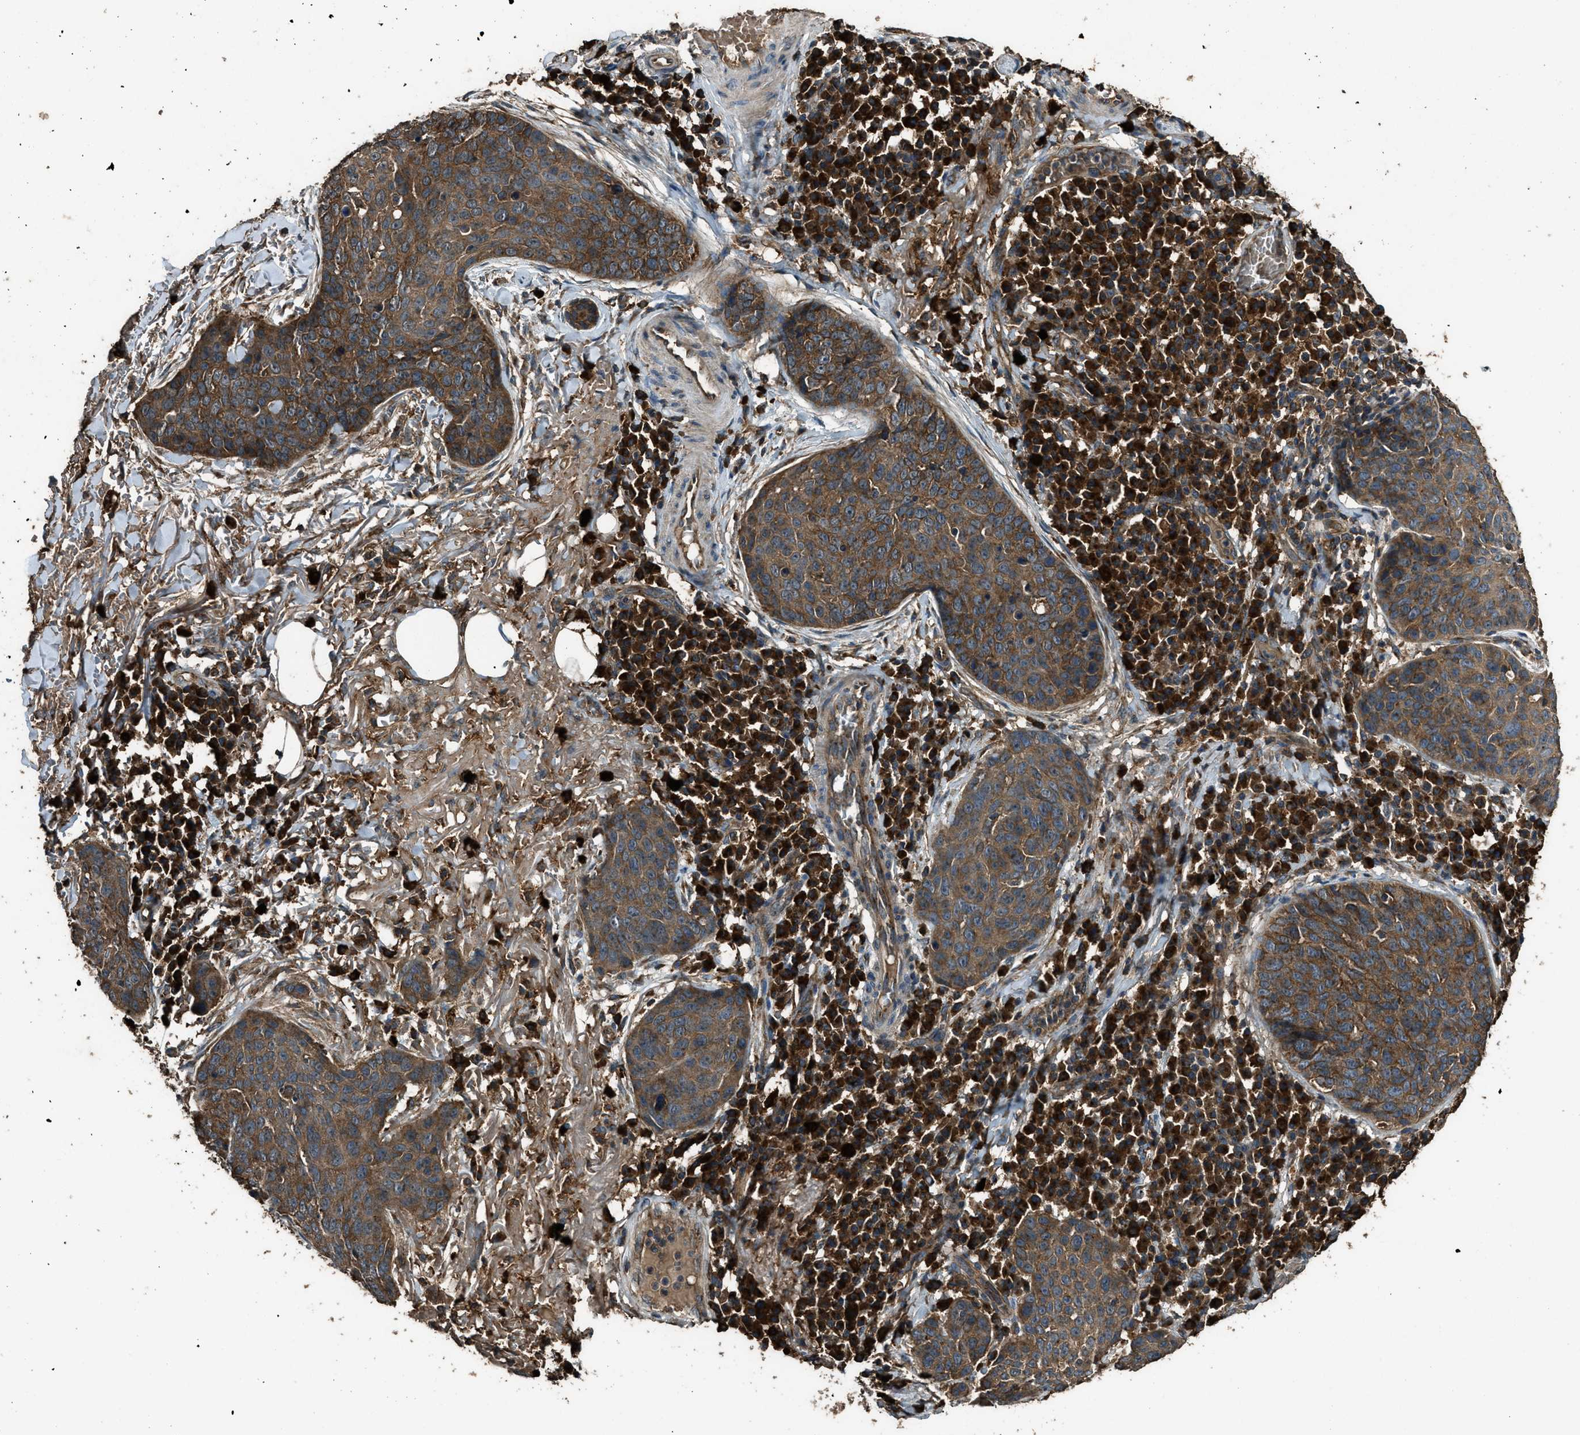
{"staining": {"intensity": "moderate", "quantity": ">75%", "location": "cytoplasmic/membranous"}, "tissue": "skin cancer", "cell_type": "Tumor cells", "image_type": "cancer", "snomed": [{"axis": "morphology", "description": "Squamous cell carcinoma in situ, NOS"}, {"axis": "morphology", "description": "Squamous cell carcinoma, NOS"}, {"axis": "topography", "description": "Skin"}], "caption": "Human skin squamous cell carcinoma stained with a brown dye demonstrates moderate cytoplasmic/membranous positive positivity in approximately >75% of tumor cells.", "gene": "MAP3K8", "patient": {"sex": "male", "age": 93}}